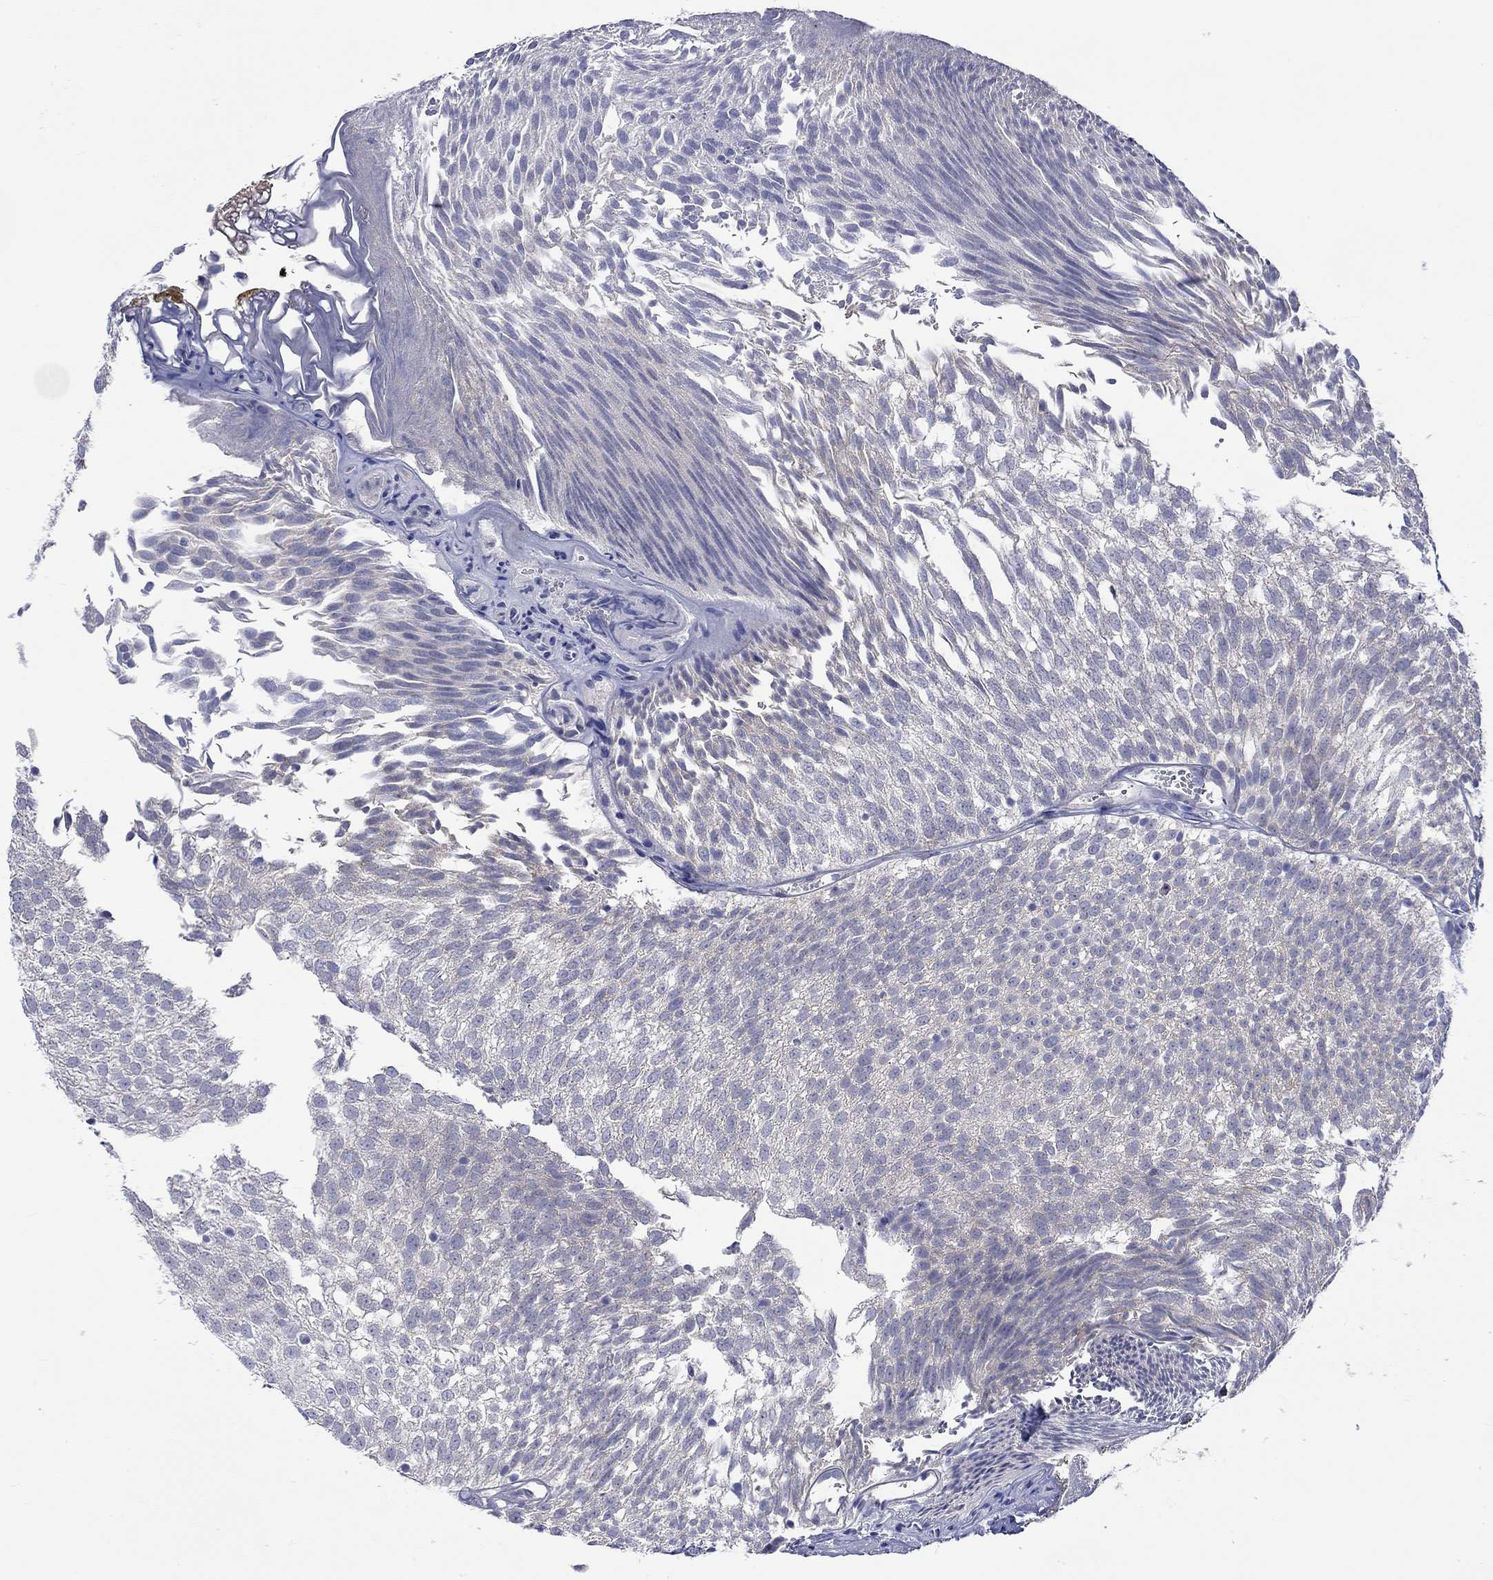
{"staining": {"intensity": "negative", "quantity": "none", "location": "none"}, "tissue": "urothelial cancer", "cell_type": "Tumor cells", "image_type": "cancer", "snomed": [{"axis": "morphology", "description": "Urothelial carcinoma, Low grade"}, {"axis": "topography", "description": "Urinary bladder"}], "caption": "A histopathology image of human low-grade urothelial carcinoma is negative for staining in tumor cells.", "gene": "CERS1", "patient": {"sex": "male", "age": 52}}